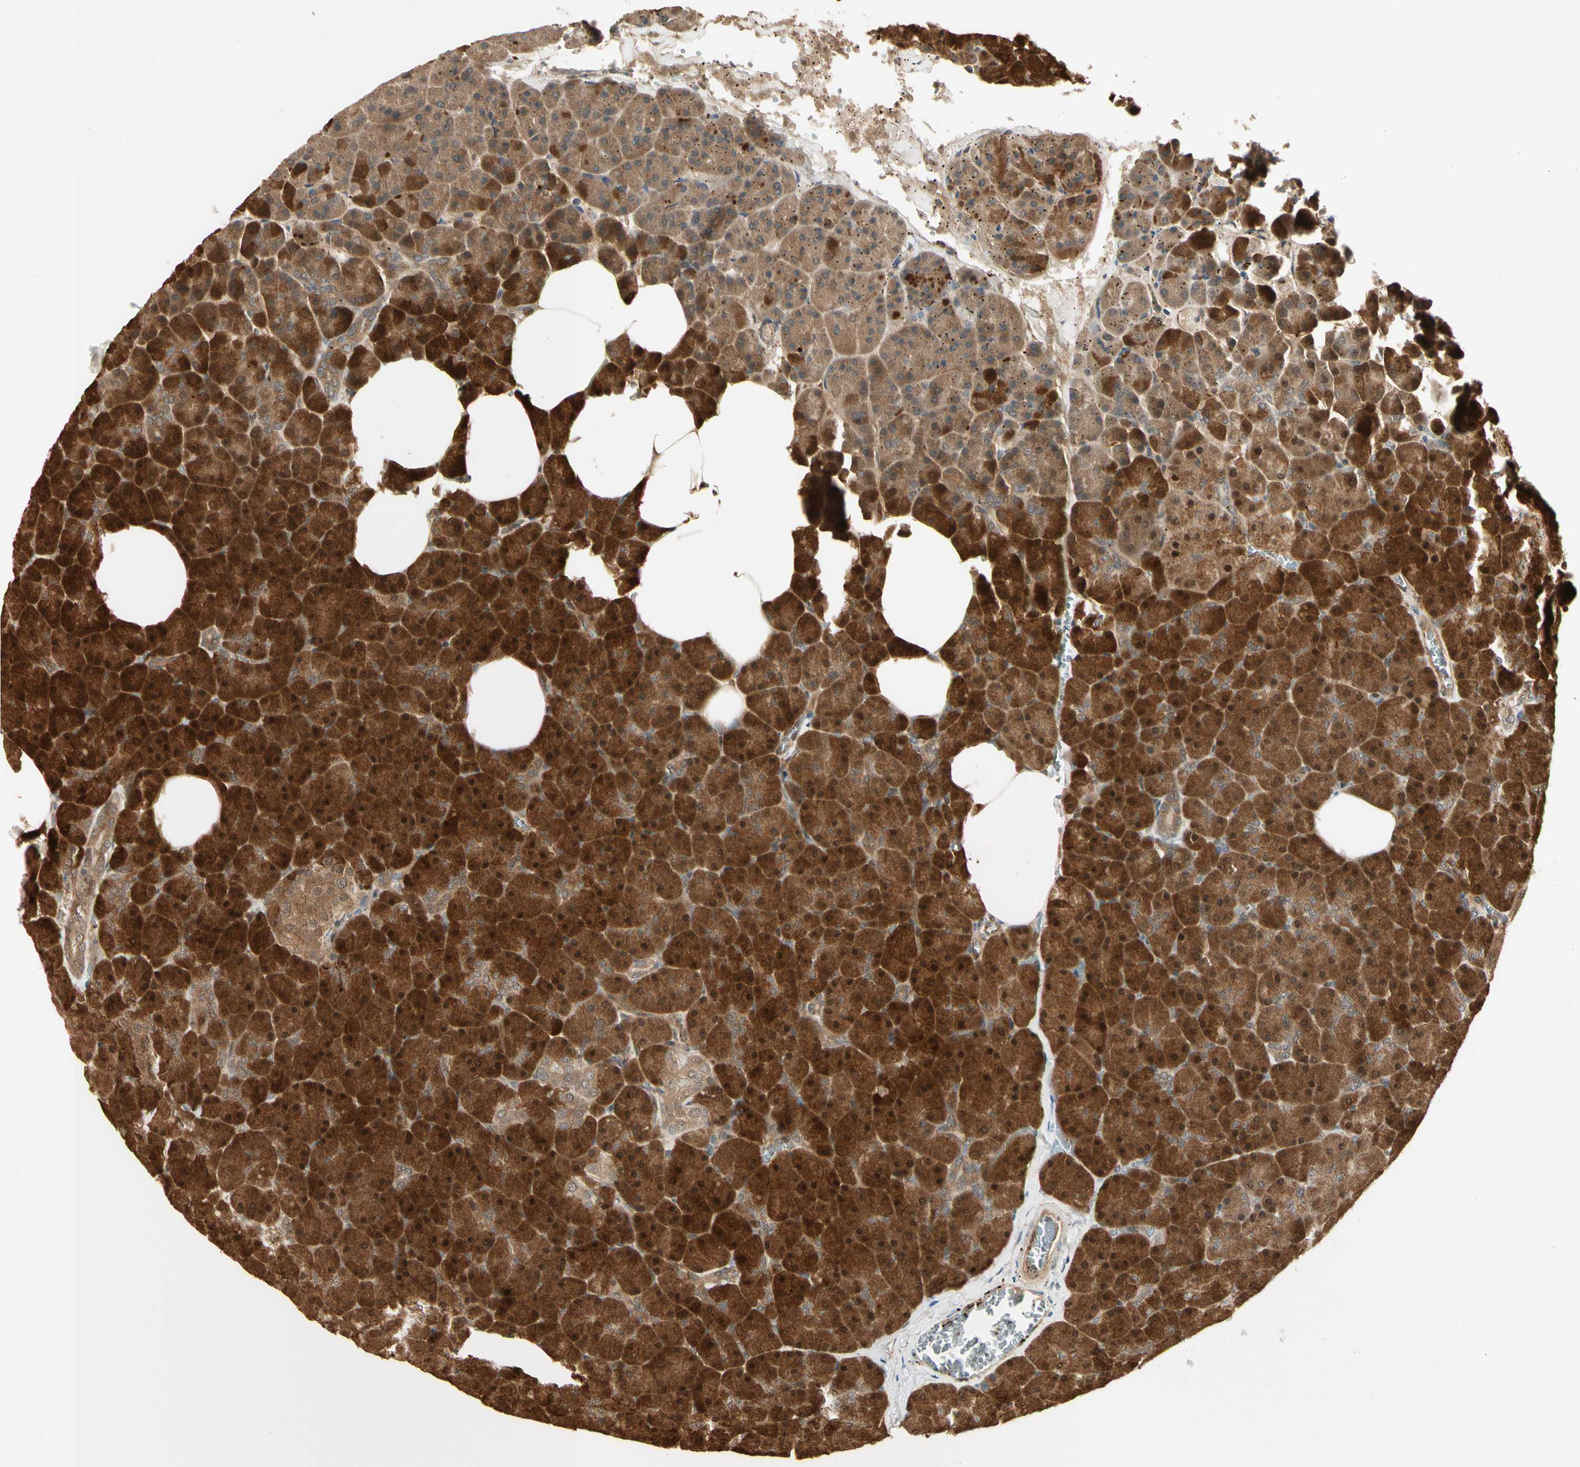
{"staining": {"intensity": "strong", "quantity": ">75%", "location": "cytoplasmic/membranous,nuclear"}, "tissue": "pancreas", "cell_type": "Exocrine glandular cells", "image_type": "normal", "snomed": [{"axis": "morphology", "description": "Normal tissue, NOS"}, {"axis": "topography", "description": "Pancreas"}], "caption": "About >75% of exocrine glandular cells in unremarkable pancreas show strong cytoplasmic/membranous,nuclear protein staining as visualized by brown immunohistochemical staining.", "gene": "SERPINB6", "patient": {"sex": "female", "age": 35}}